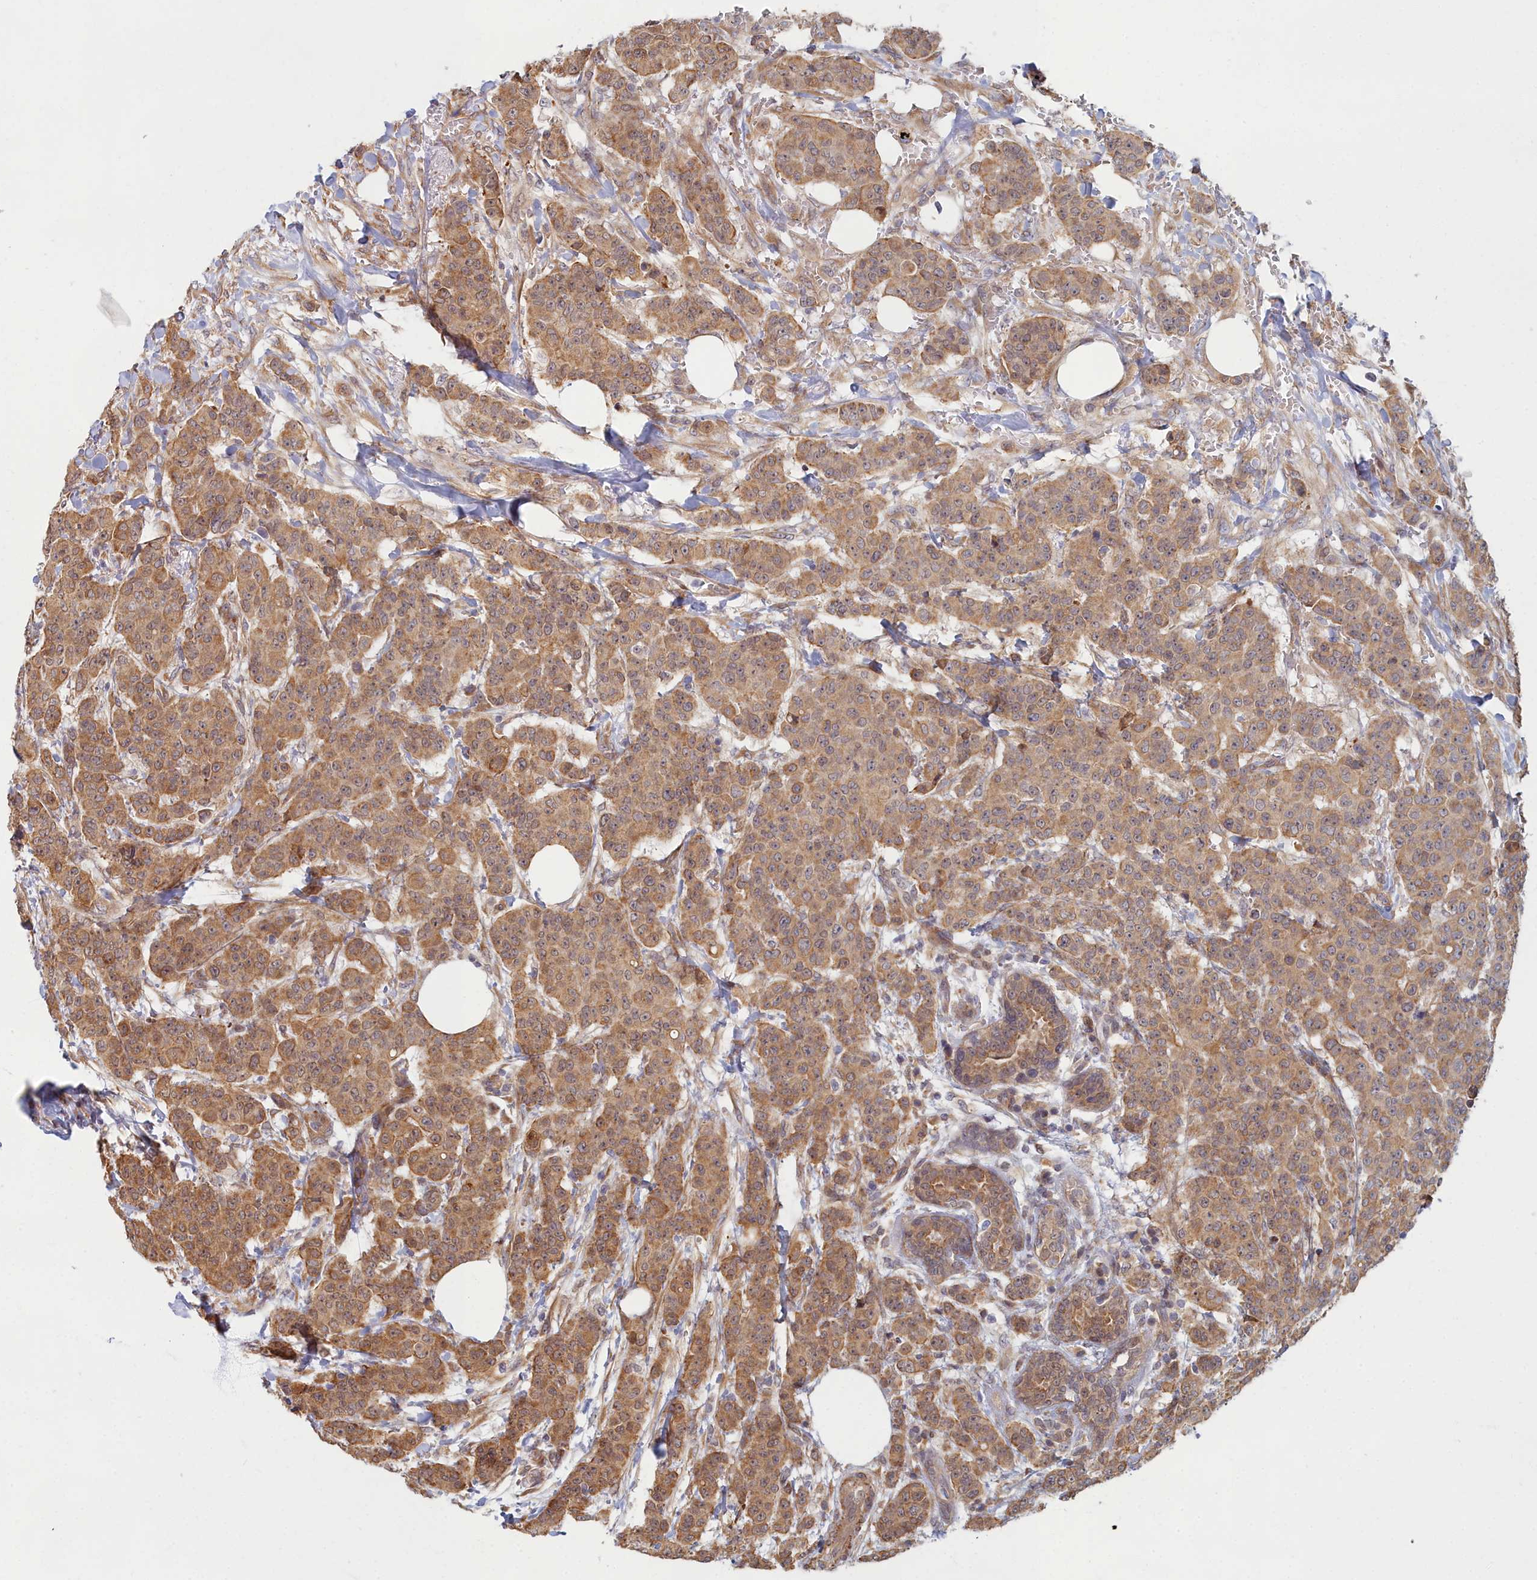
{"staining": {"intensity": "moderate", "quantity": ">75%", "location": "cytoplasmic/membranous"}, "tissue": "breast cancer", "cell_type": "Tumor cells", "image_type": "cancer", "snomed": [{"axis": "morphology", "description": "Duct carcinoma"}, {"axis": "topography", "description": "Breast"}], "caption": "The histopathology image demonstrates immunohistochemical staining of breast cancer (intraductal carcinoma). There is moderate cytoplasmic/membranous staining is appreciated in about >75% of tumor cells. The protein of interest is stained brown, and the nuclei are stained in blue (DAB IHC with brightfield microscopy, high magnification).", "gene": "MAK16", "patient": {"sex": "female", "age": 40}}